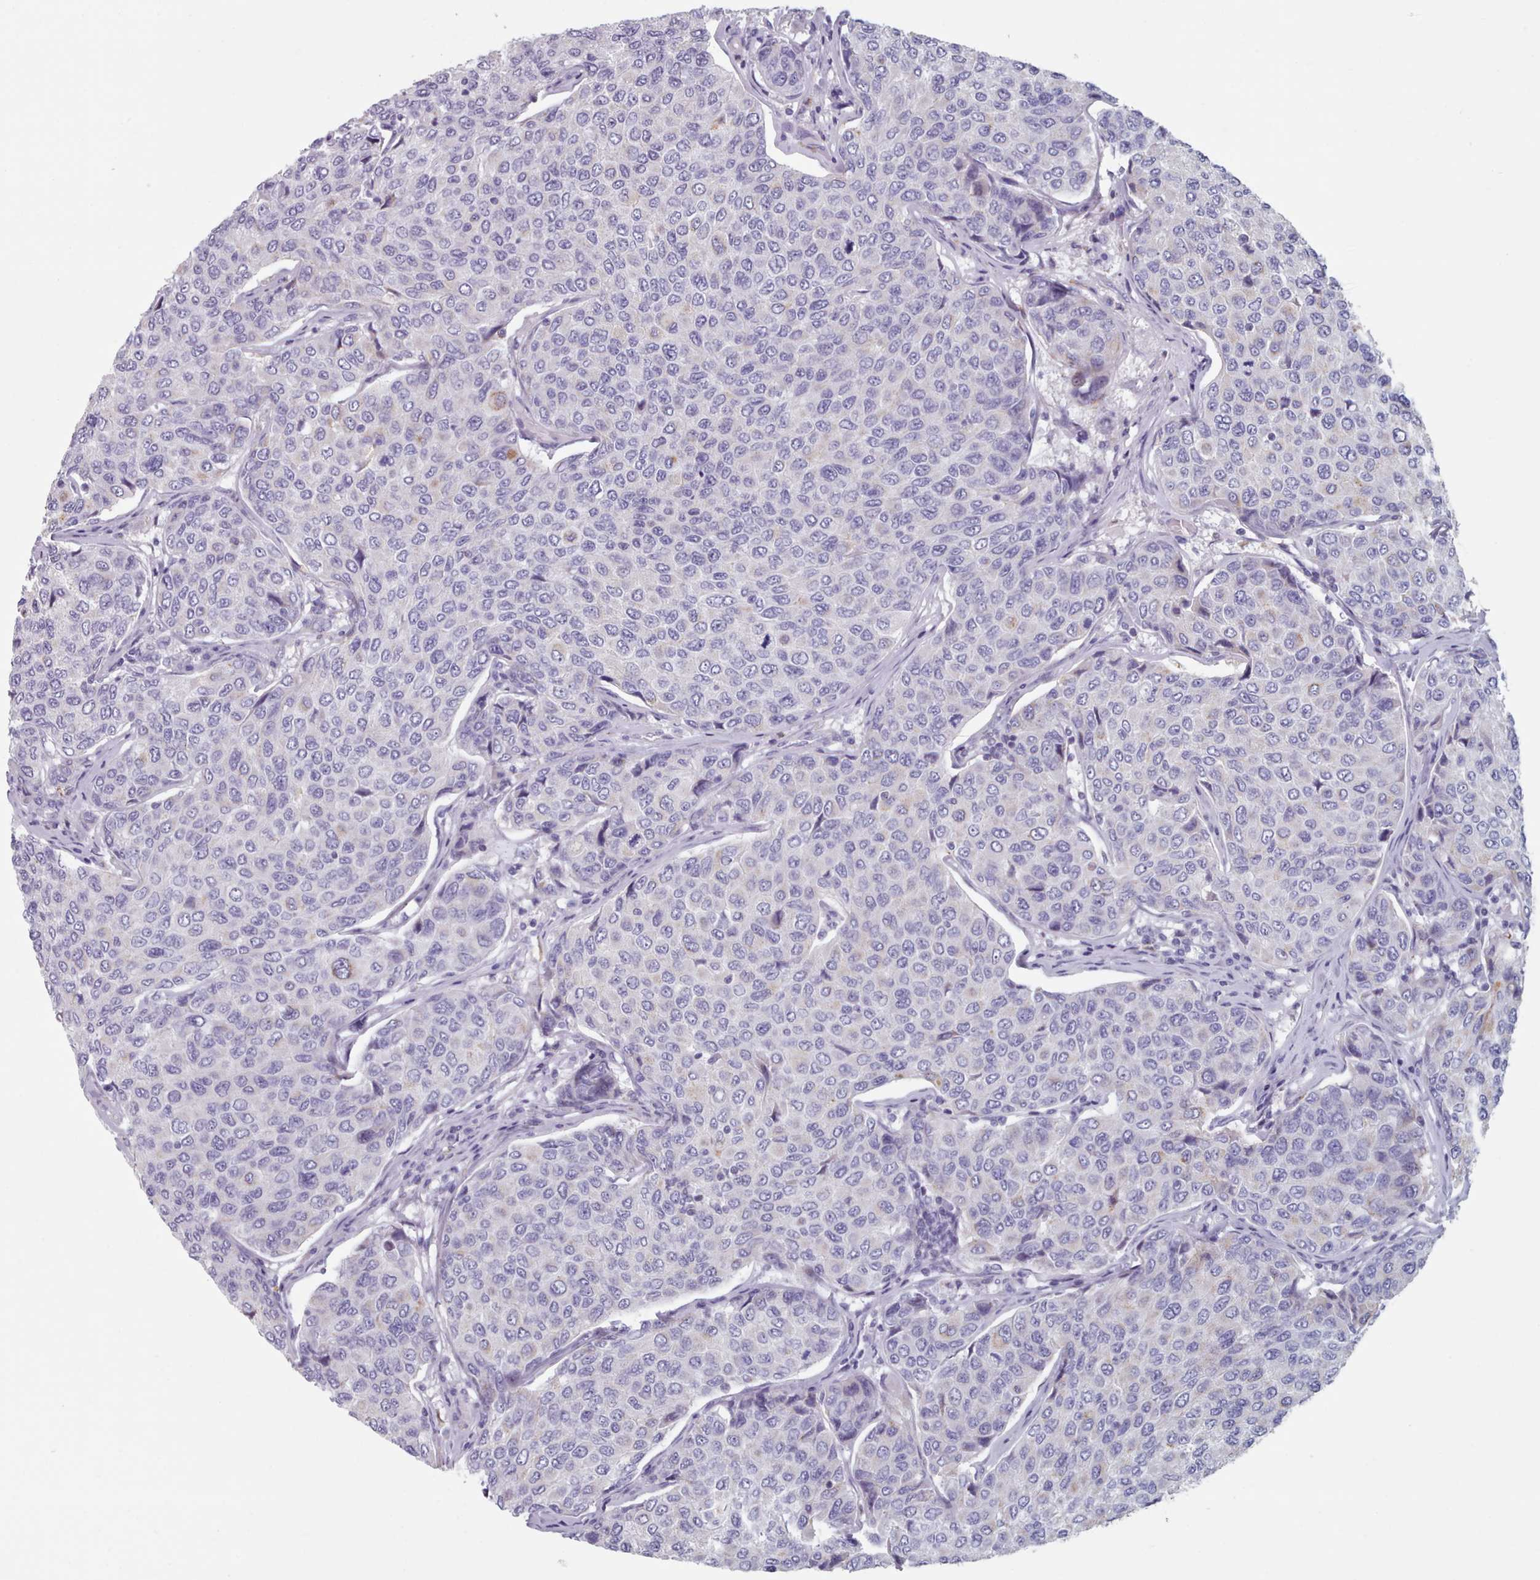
{"staining": {"intensity": "negative", "quantity": "none", "location": "none"}, "tissue": "breast cancer", "cell_type": "Tumor cells", "image_type": "cancer", "snomed": [{"axis": "morphology", "description": "Duct carcinoma"}, {"axis": "topography", "description": "Breast"}], "caption": "IHC photomicrograph of human breast invasive ductal carcinoma stained for a protein (brown), which shows no expression in tumor cells.", "gene": "FAM170B", "patient": {"sex": "female", "age": 55}}